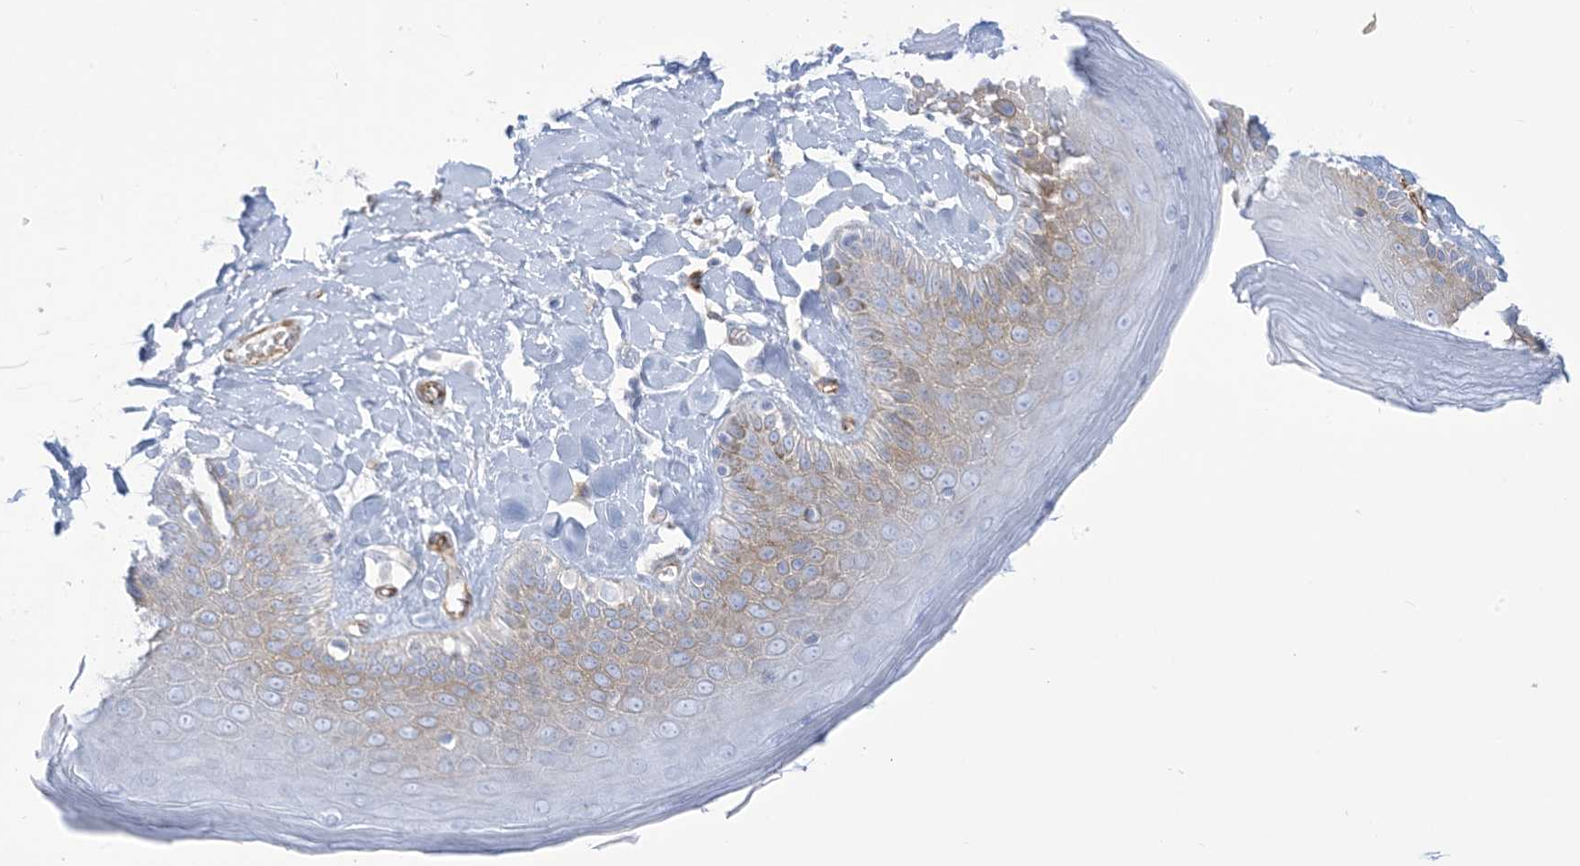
{"staining": {"intensity": "weak", "quantity": "25%-75%", "location": "cytoplasmic/membranous"}, "tissue": "skin", "cell_type": "Epidermal cells", "image_type": "normal", "snomed": [{"axis": "morphology", "description": "Normal tissue, NOS"}, {"axis": "topography", "description": "Anal"}], "caption": "Immunohistochemical staining of normal human skin shows low levels of weak cytoplasmic/membranous expression in approximately 25%-75% of epidermal cells.", "gene": "B3GNT7", "patient": {"sex": "male", "age": 69}}